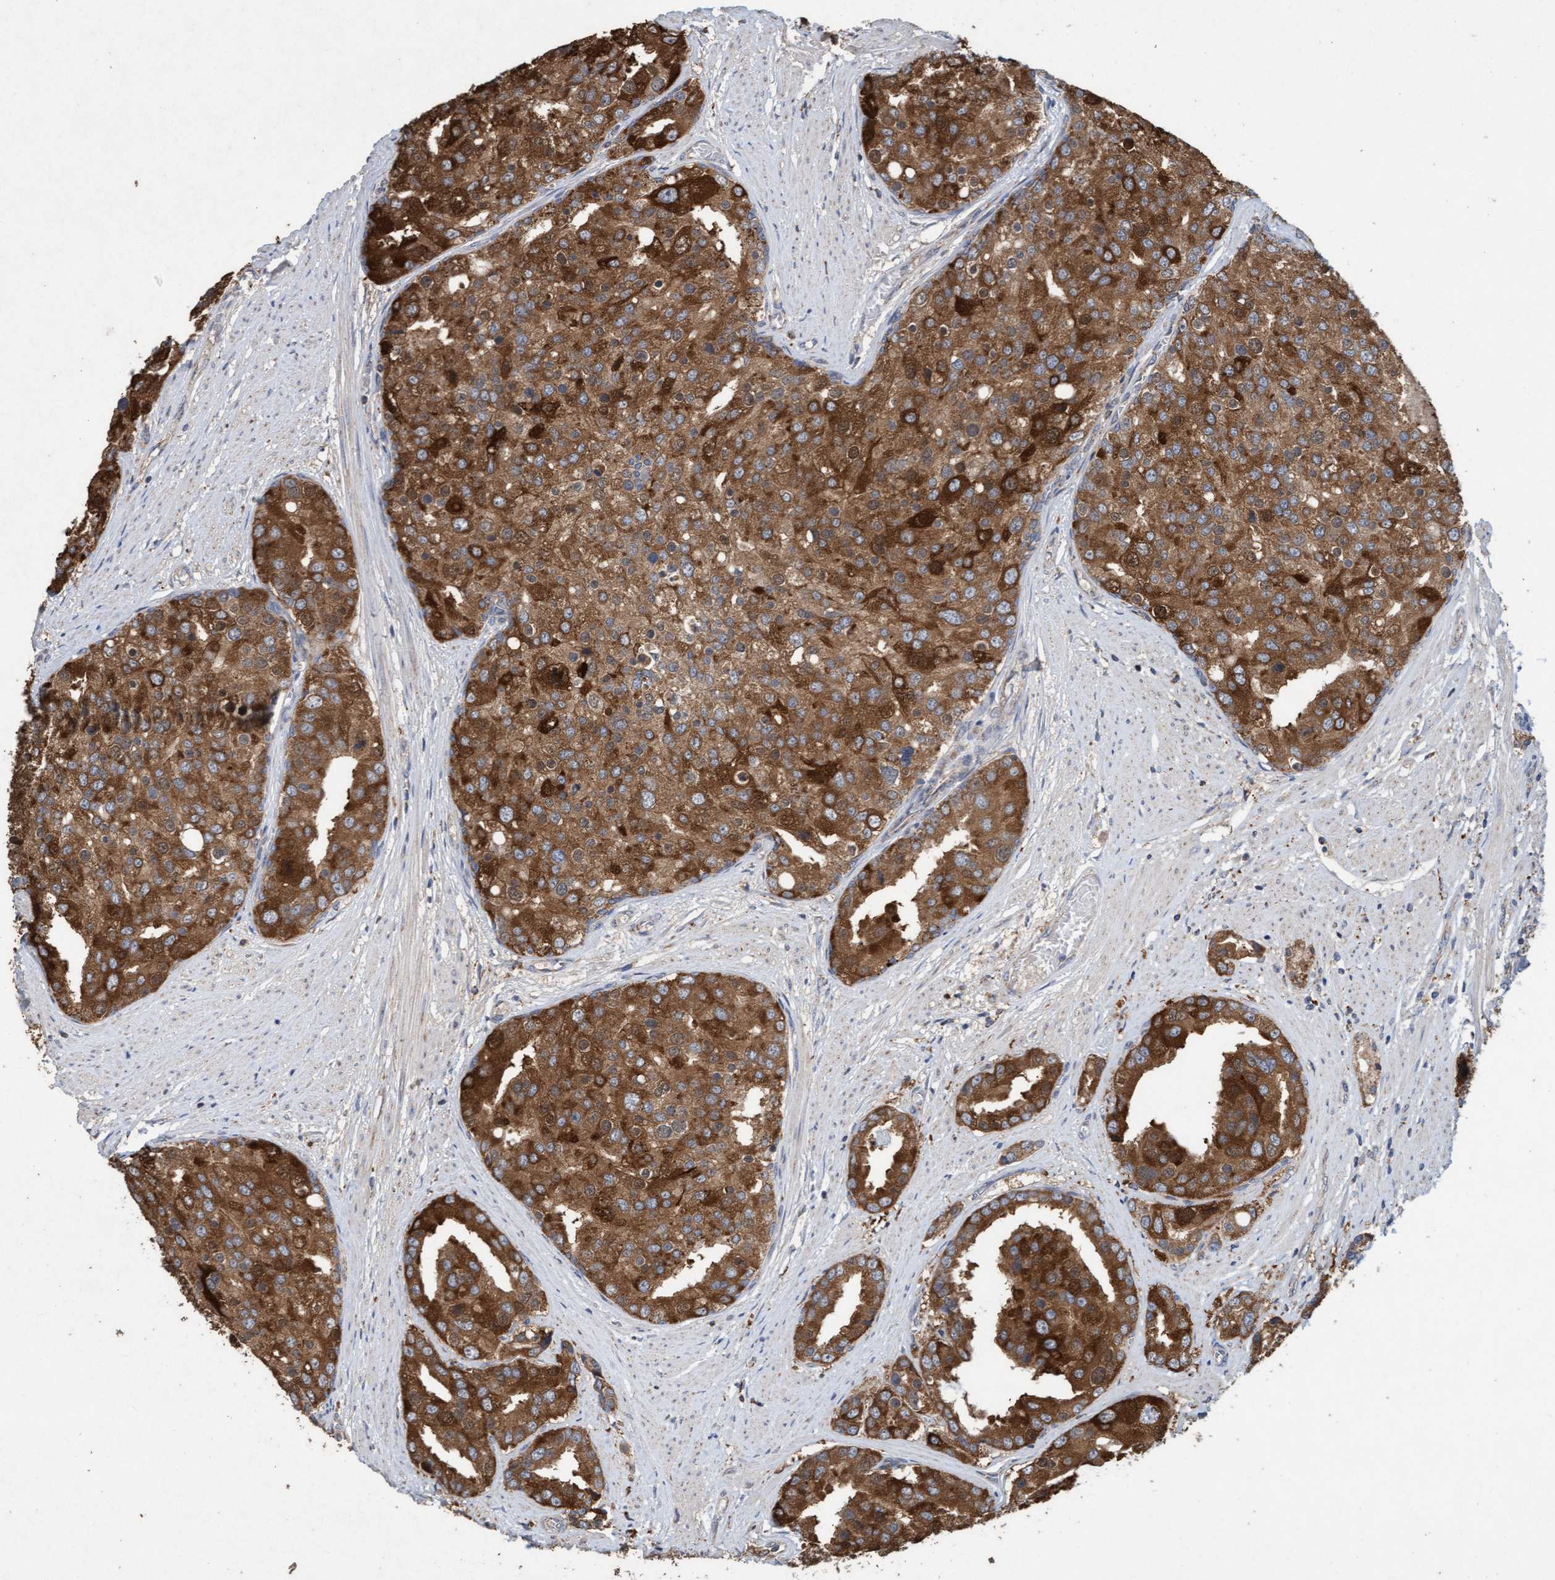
{"staining": {"intensity": "strong", "quantity": ">75%", "location": "cytoplasmic/membranous"}, "tissue": "prostate cancer", "cell_type": "Tumor cells", "image_type": "cancer", "snomed": [{"axis": "morphology", "description": "Adenocarcinoma, High grade"}, {"axis": "topography", "description": "Prostate"}], "caption": "Brown immunohistochemical staining in human prostate cancer reveals strong cytoplasmic/membranous expression in approximately >75% of tumor cells.", "gene": "ATPAF2", "patient": {"sex": "male", "age": 50}}